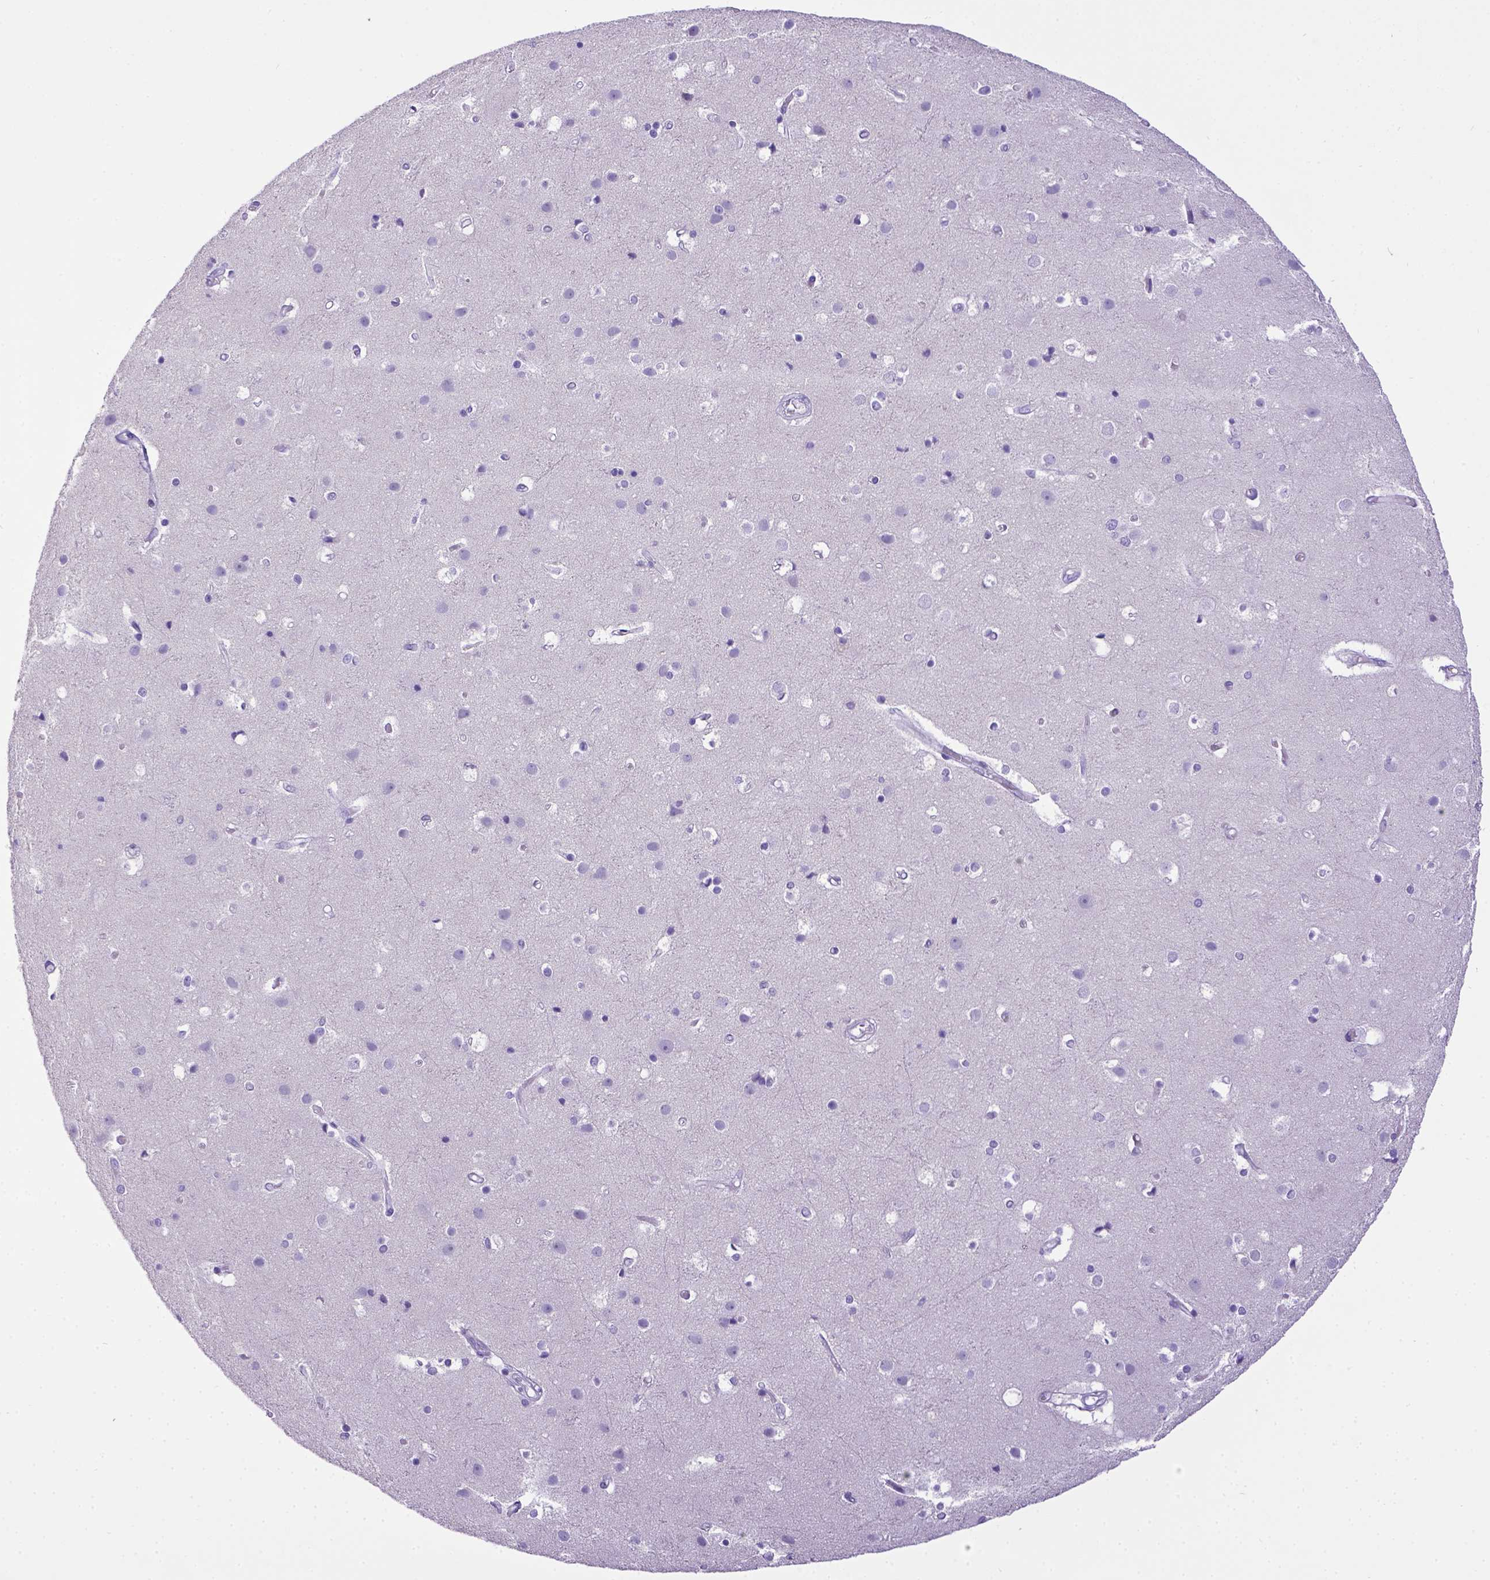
{"staining": {"intensity": "negative", "quantity": "none", "location": "none"}, "tissue": "cerebral cortex", "cell_type": "Endothelial cells", "image_type": "normal", "snomed": [{"axis": "morphology", "description": "Normal tissue, NOS"}, {"axis": "topography", "description": "Cerebral cortex"}], "caption": "Photomicrograph shows no significant protein positivity in endothelial cells of benign cerebral cortex. (DAB immunohistochemistry visualized using brightfield microscopy, high magnification).", "gene": "ESR1", "patient": {"sex": "female", "age": 52}}